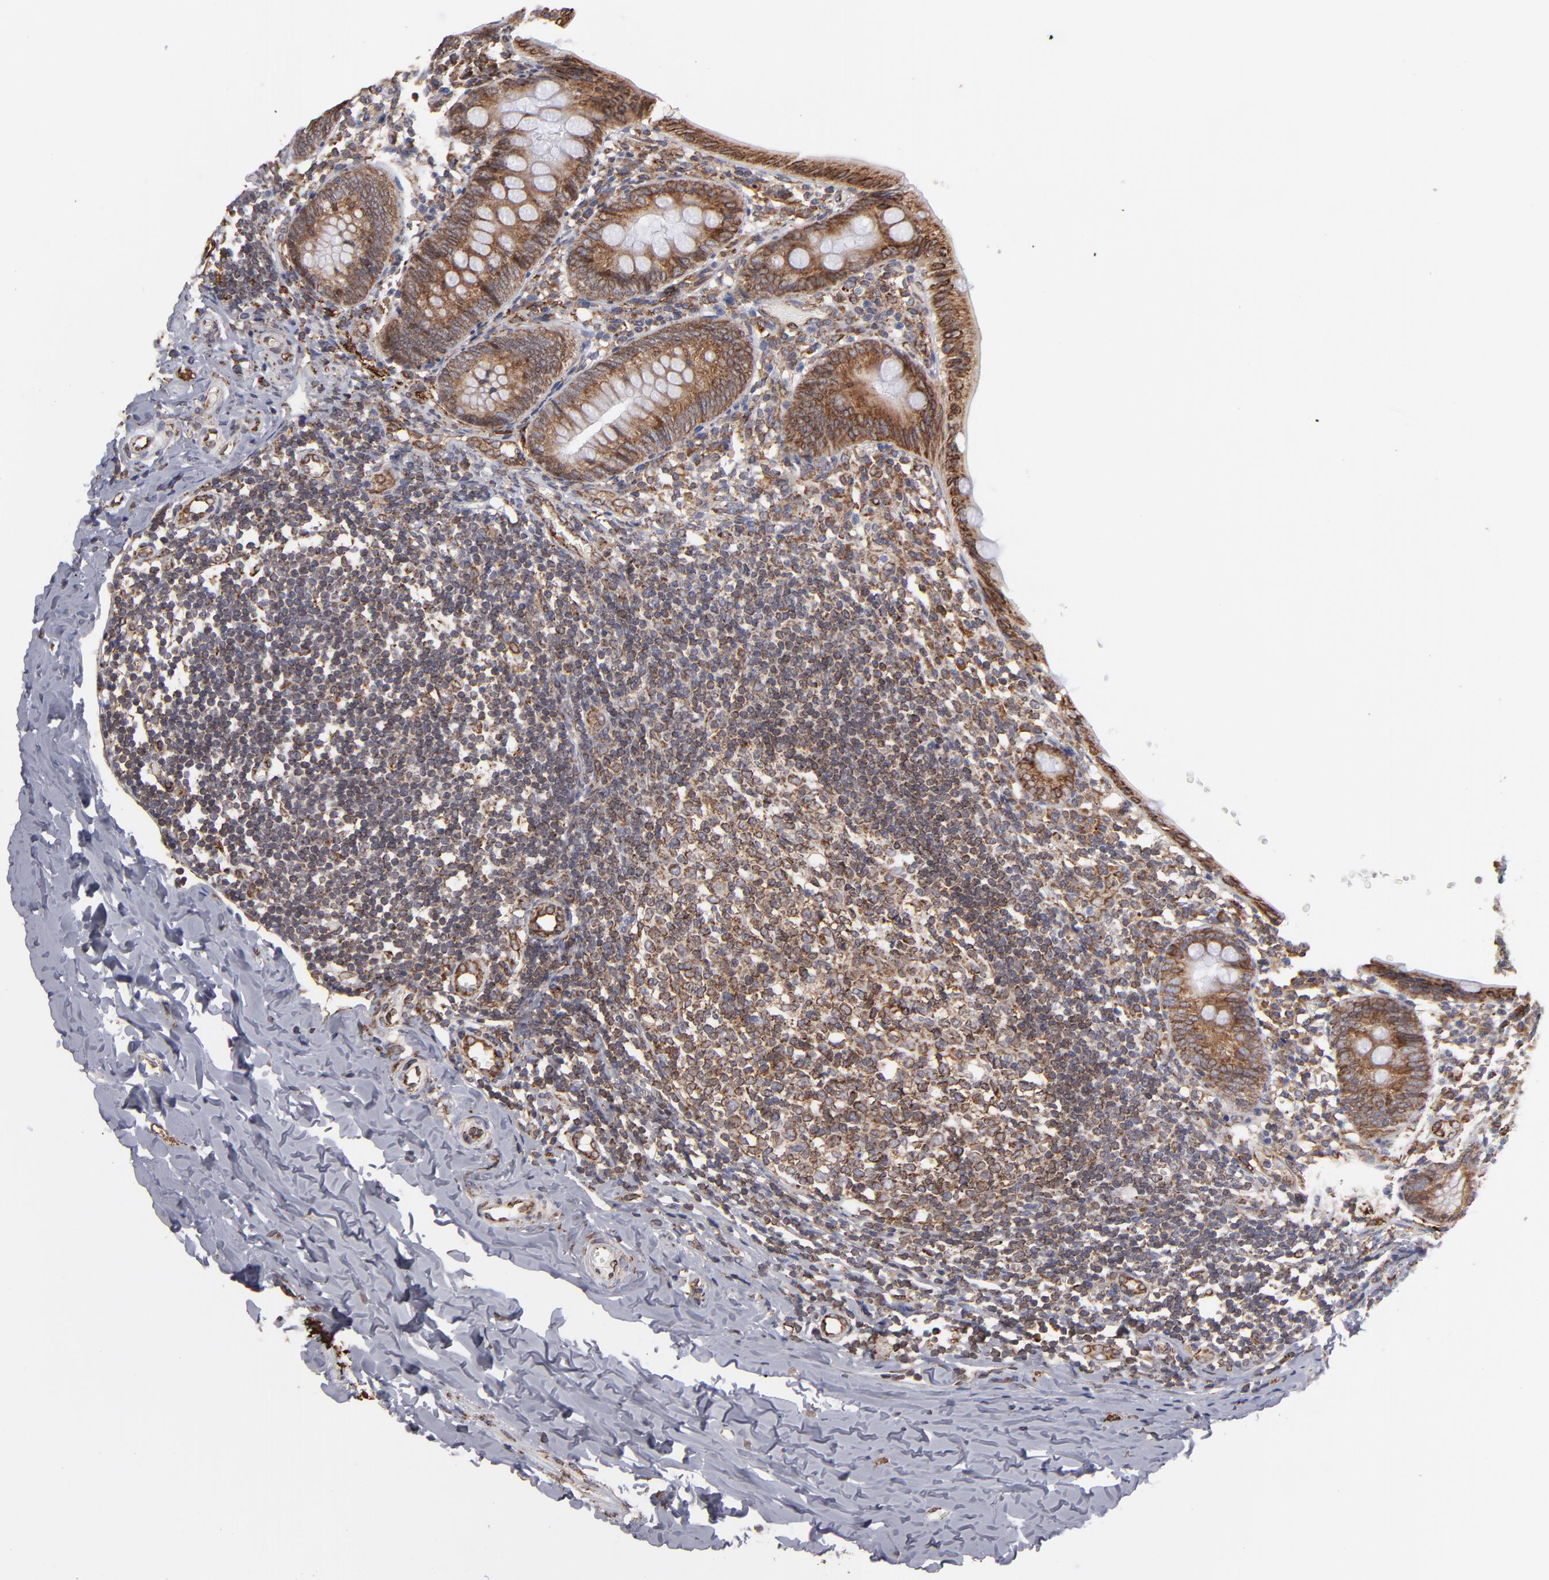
{"staining": {"intensity": "moderate", "quantity": ">75%", "location": "cytoplasmic/membranous"}, "tissue": "appendix", "cell_type": "Glandular cells", "image_type": "normal", "snomed": [{"axis": "morphology", "description": "Normal tissue, NOS"}, {"axis": "topography", "description": "Appendix"}], "caption": "IHC (DAB (3,3'-diaminobenzidine)) staining of benign appendix shows moderate cytoplasmic/membranous protein positivity in approximately >75% of glandular cells.", "gene": "KTN1", "patient": {"sex": "female", "age": 17}}